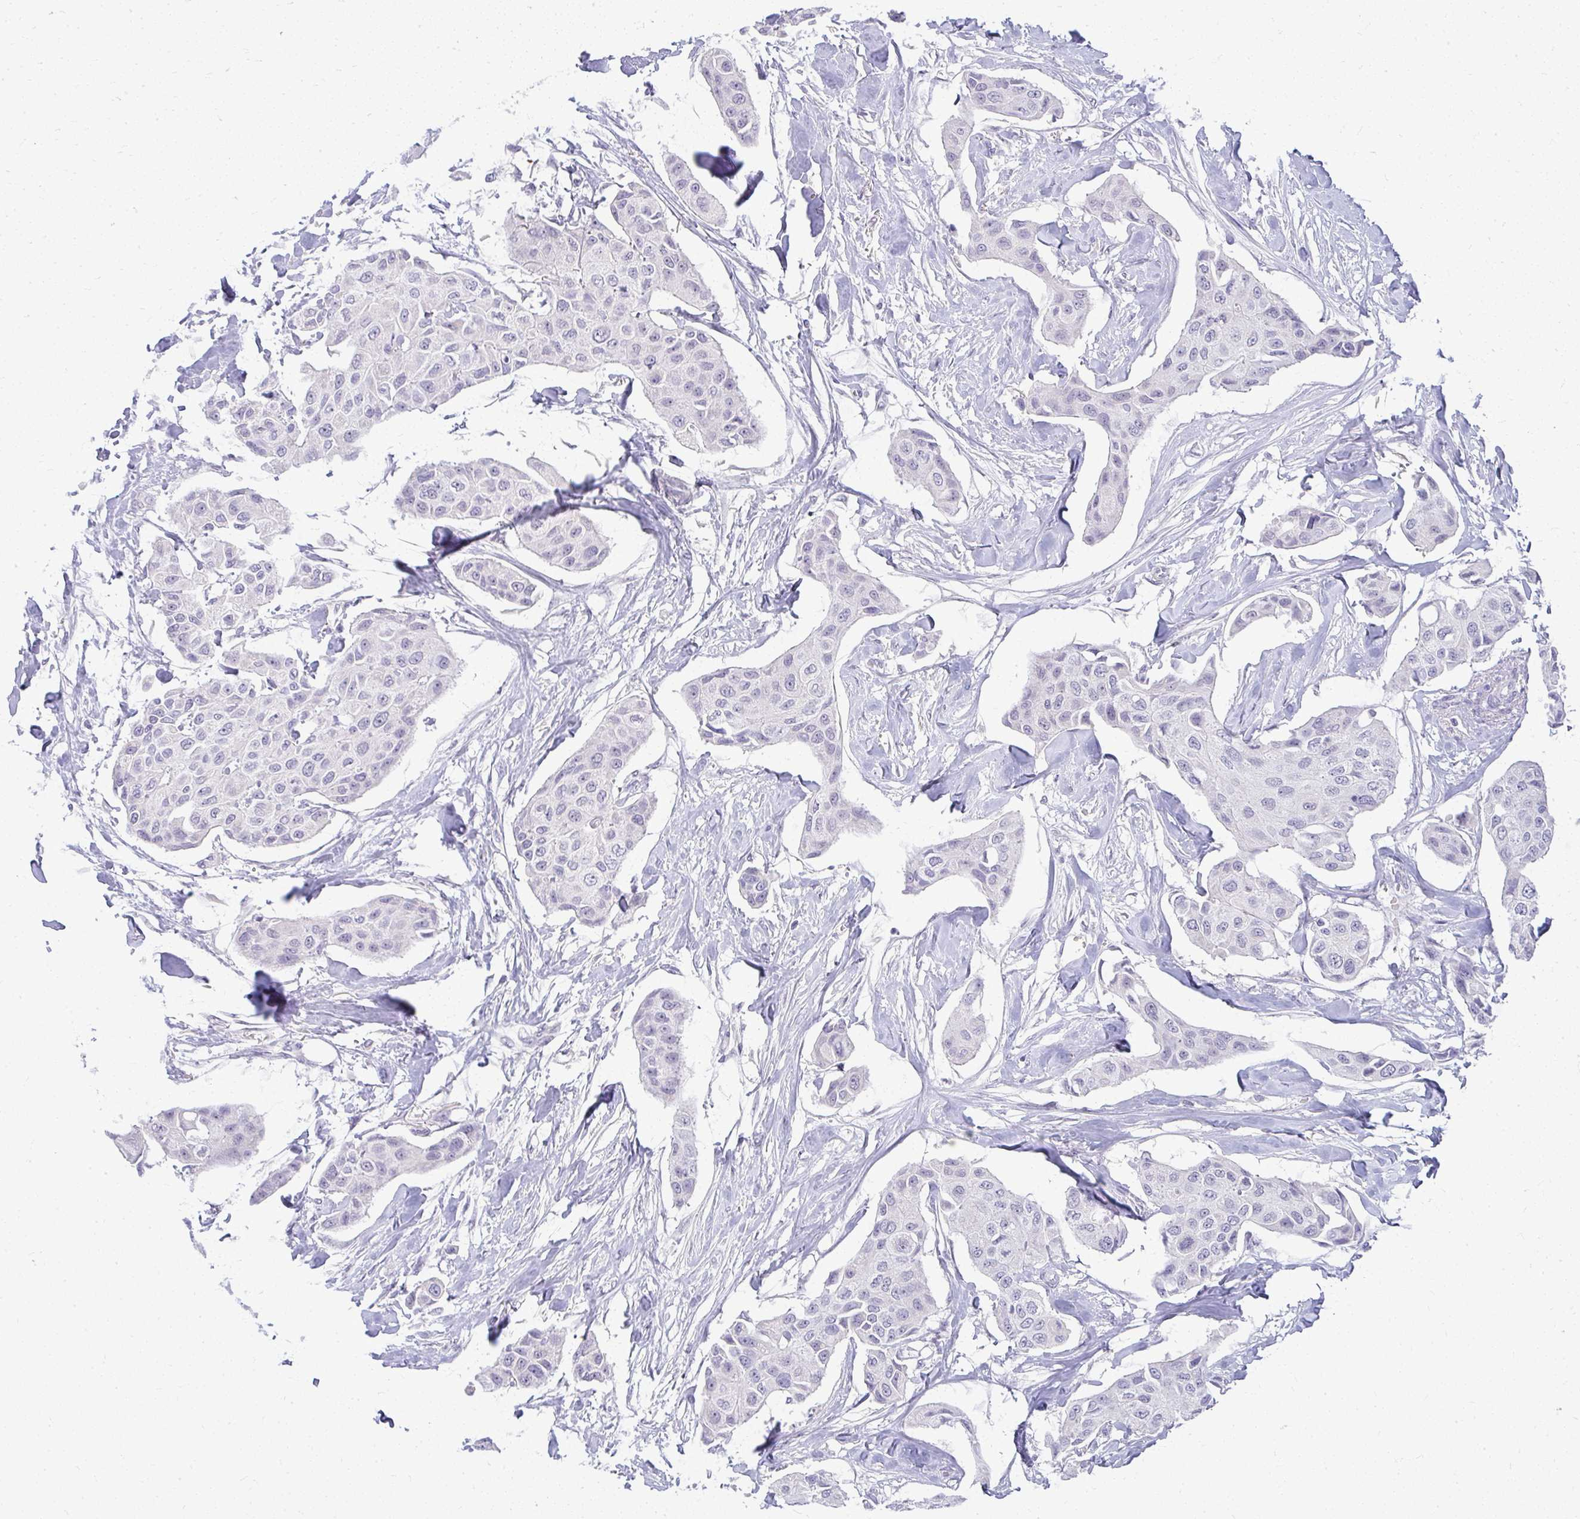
{"staining": {"intensity": "negative", "quantity": "none", "location": "none"}, "tissue": "breast cancer", "cell_type": "Tumor cells", "image_type": "cancer", "snomed": [{"axis": "morphology", "description": "Duct carcinoma"}, {"axis": "topography", "description": "Breast"}, {"axis": "topography", "description": "Lymph node"}], "caption": "This photomicrograph is of breast cancer (invasive ductal carcinoma) stained with immunohistochemistry to label a protein in brown with the nuclei are counter-stained blue. There is no staining in tumor cells.", "gene": "TEX33", "patient": {"sex": "female", "age": 80}}